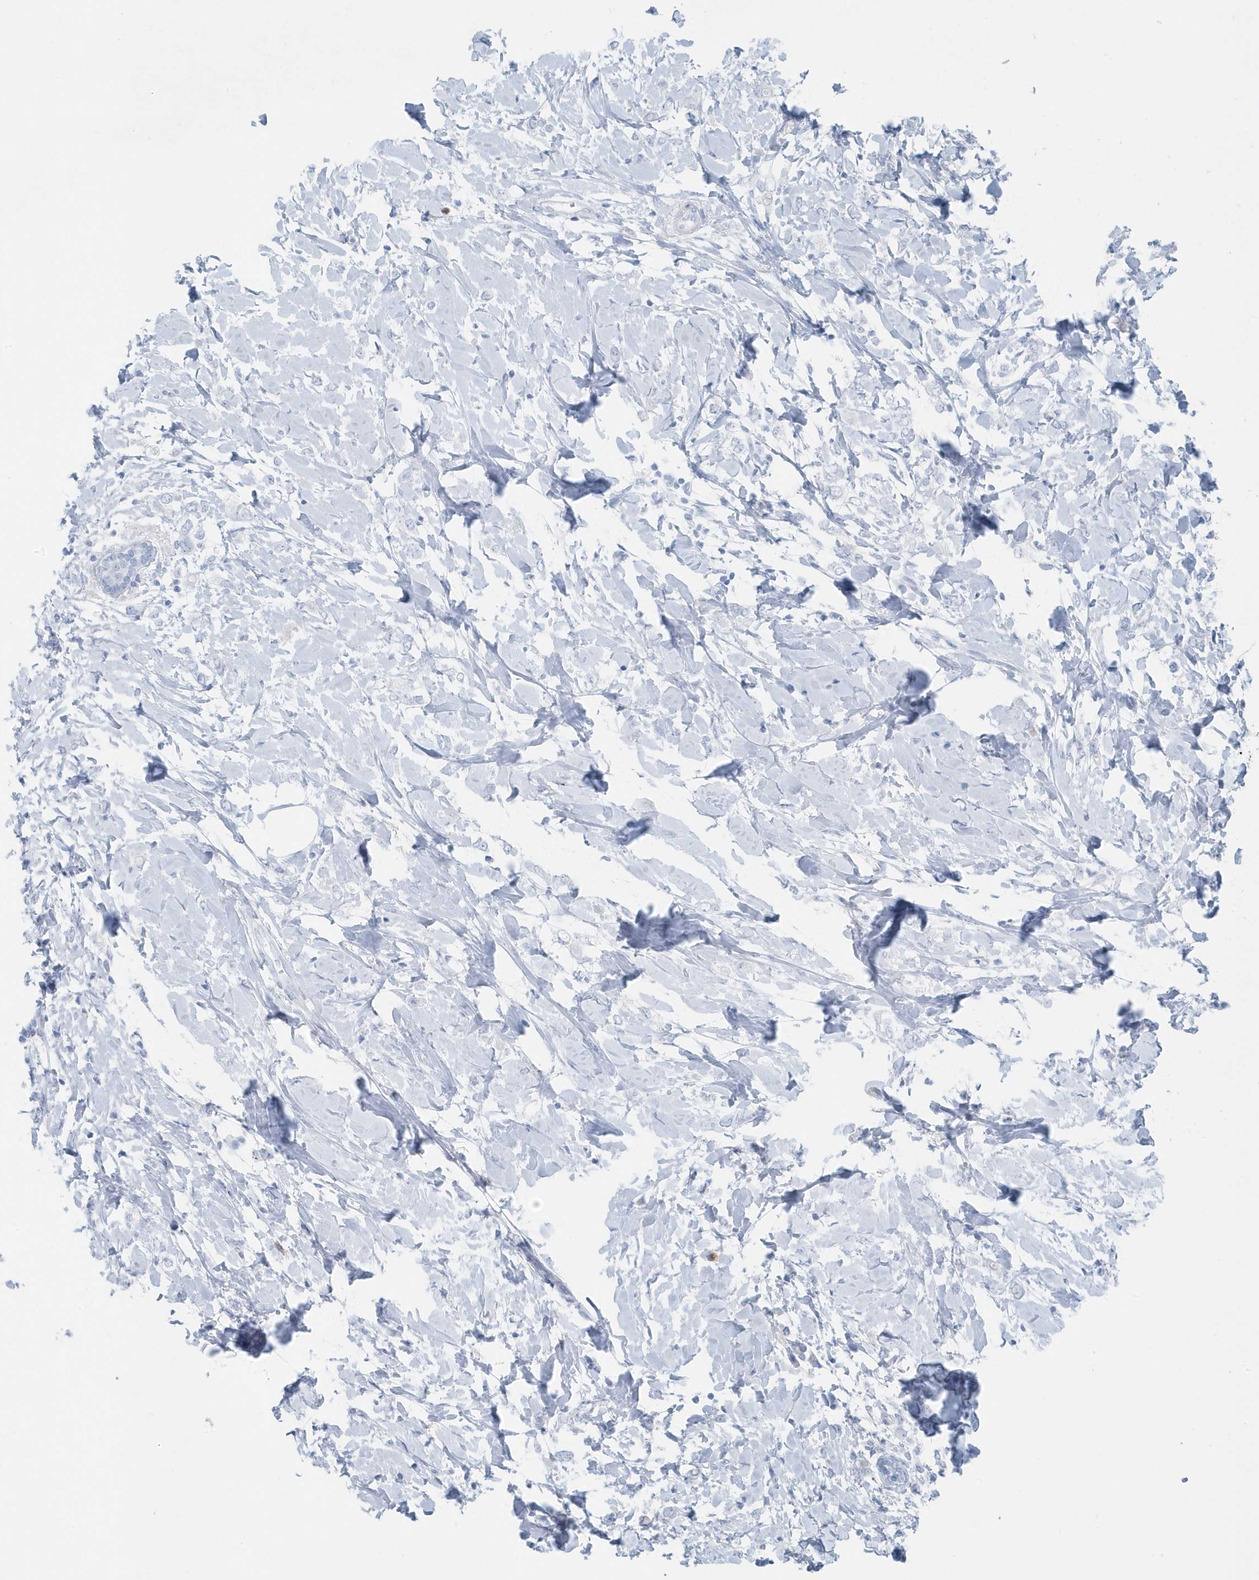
{"staining": {"intensity": "negative", "quantity": "none", "location": "none"}, "tissue": "breast cancer", "cell_type": "Tumor cells", "image_type": "cancer", "snomed": [{"axis": "morphology", "description": "Normal tissue, NOS"}, {"axis": "morphology", "description": "Lobular carcinoma"}, {"axis": "topography", "description": "Breast"}], "caption": "Tumor cells show no significant expression in breast cancer.", "gene": "FAM98A", "patient": {"sex": "female", "age": 47}}